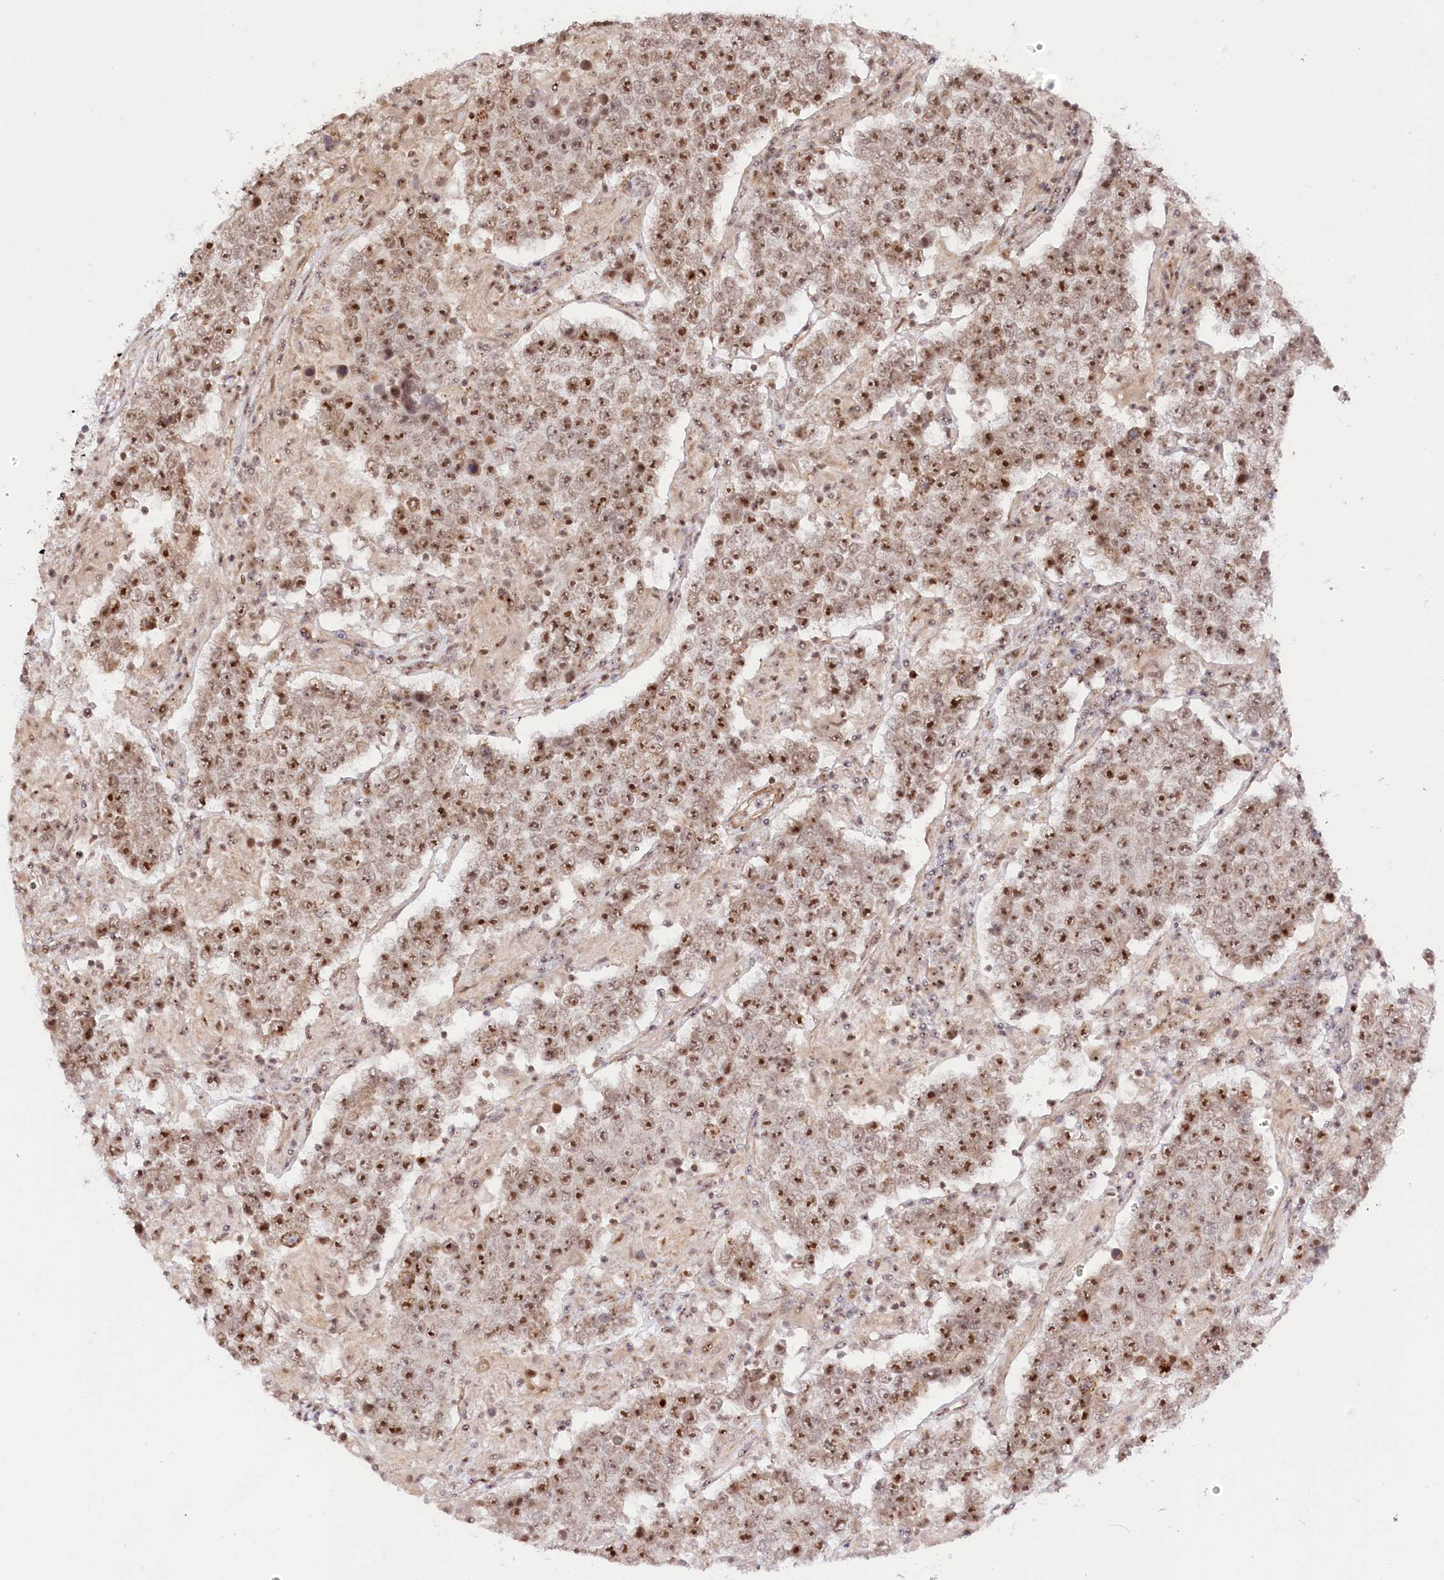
{"staining": {"intensity": "strong", "quantity": ">75%", "location": "nuclear"}, "tissue": "testis cancer", "cell_type": "Tumor cells", "image_type": "cancer", "snomed": [{"axis": "morphology", "description": "Normal tissue, NOS"}, {"axis": "morphology", "description": "Urothelial carcinoma, High grade"}, {"axis": "morphology", "description": "Seminoma, NOS"}, {"axis": "morphology", "description": "Carcinoma, Embryonal, NOS"}, {"axis": "topography", "description": "Urinary bladder"}, {"axis": "topography", "description": "Testis"}], "caption": "IHC image of neoplastic tissue: human testis cancer stained using immunohistochemistry exhibits high levels of strong protein expression localized specifically in the nuclear of tumor cells, appearing as a nuclear brown color.", "gene": "GNL3L", "patient": {"sex": "male", "age": 41}}